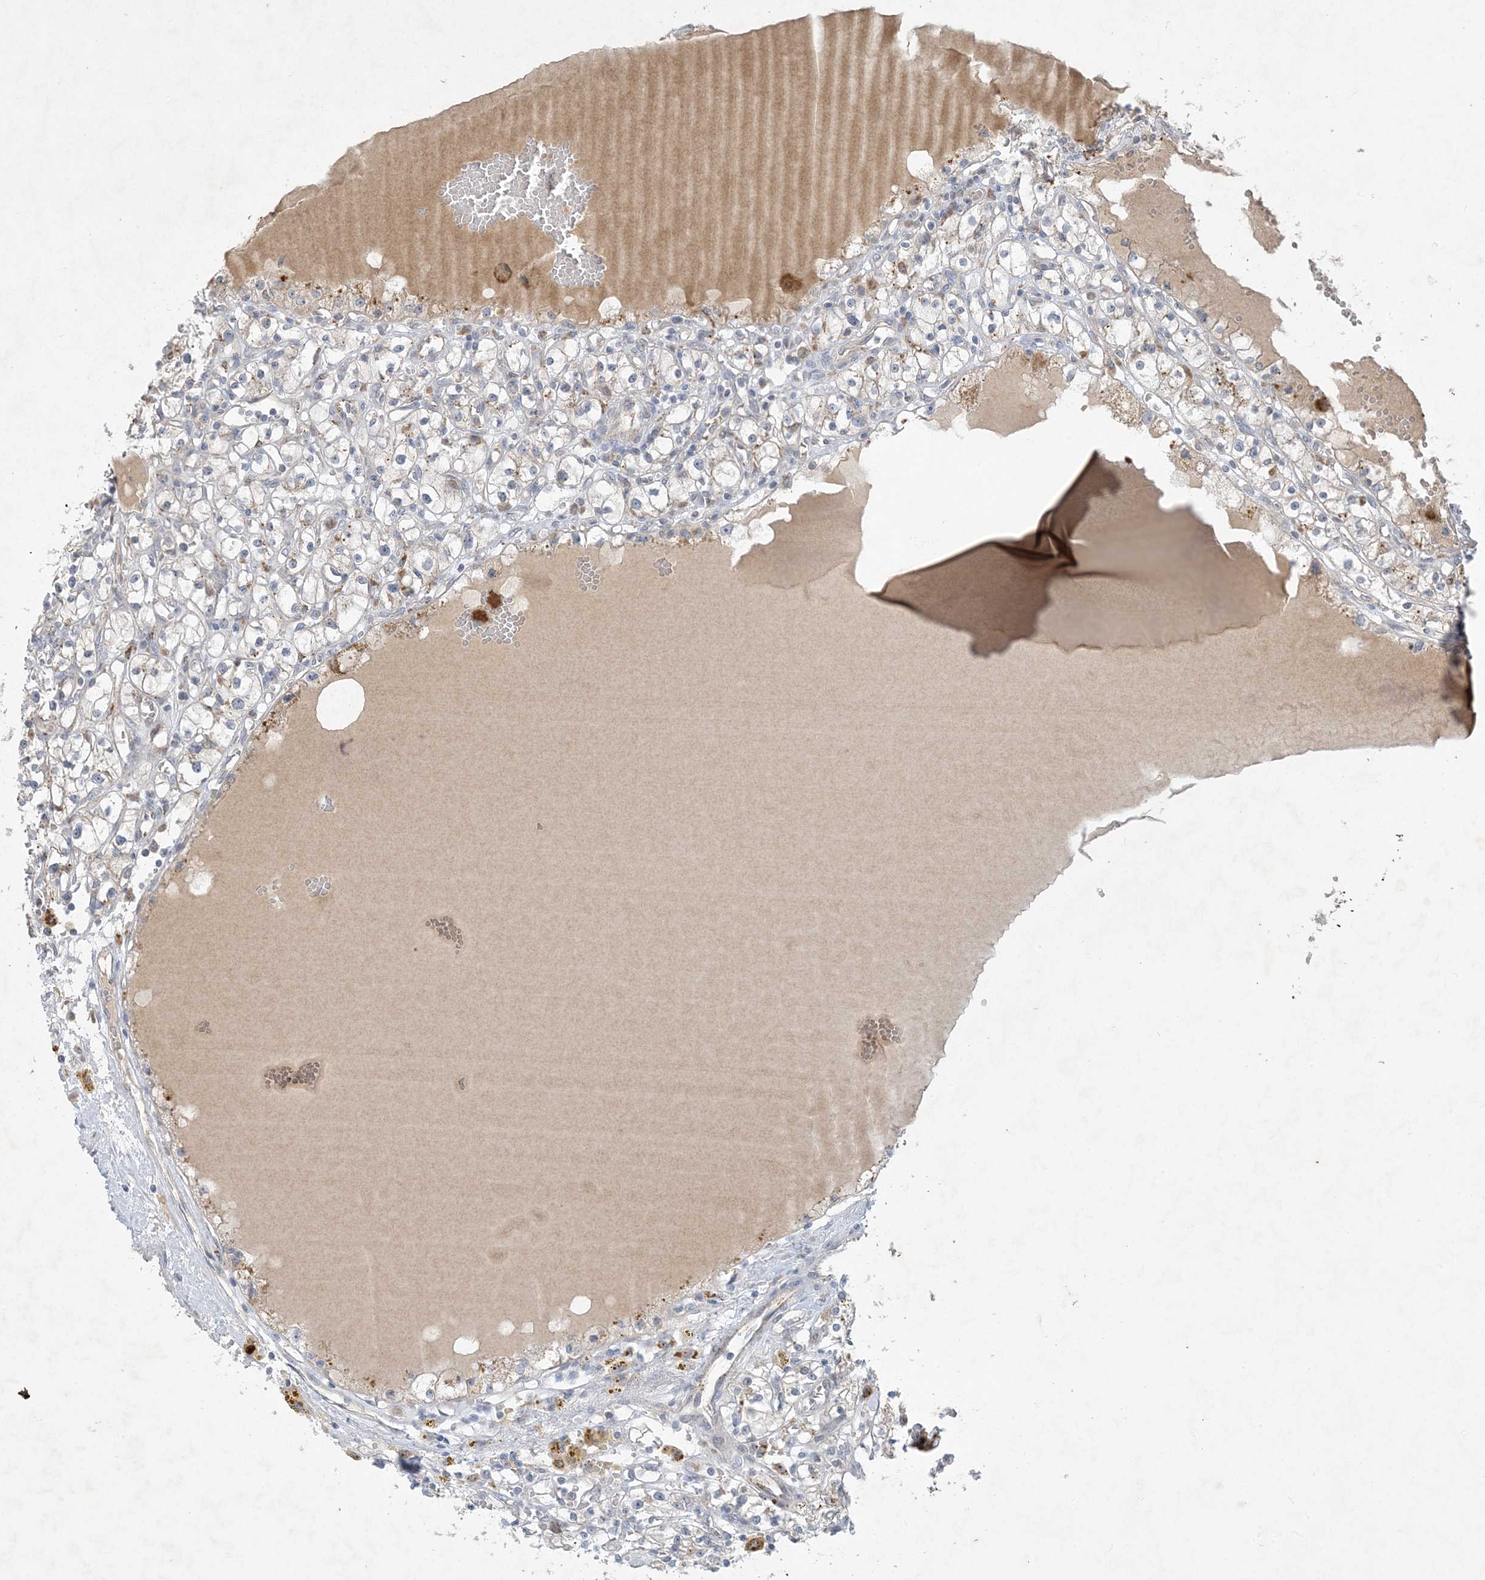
{"staining": {"intensity": "weak", "quantity": "<25%", "location": "cytoplasmic/membranous"}, "tissue": "renal cancer", "cell_type": "Tumor cells", "image_type": "cancer", "snomed": [{"axis": "morphology", "description": "Adenocarcinoma, NOS"}, {"axis": "topography", "description": "Kidney"}], "caption": "Renal cancer (adenocarcinoma) stained for a protein using immunohistochemistry shows no expression tumor cells.", "gene": "MRPS18A", "patient": {"sex": "male", "age": 56}}